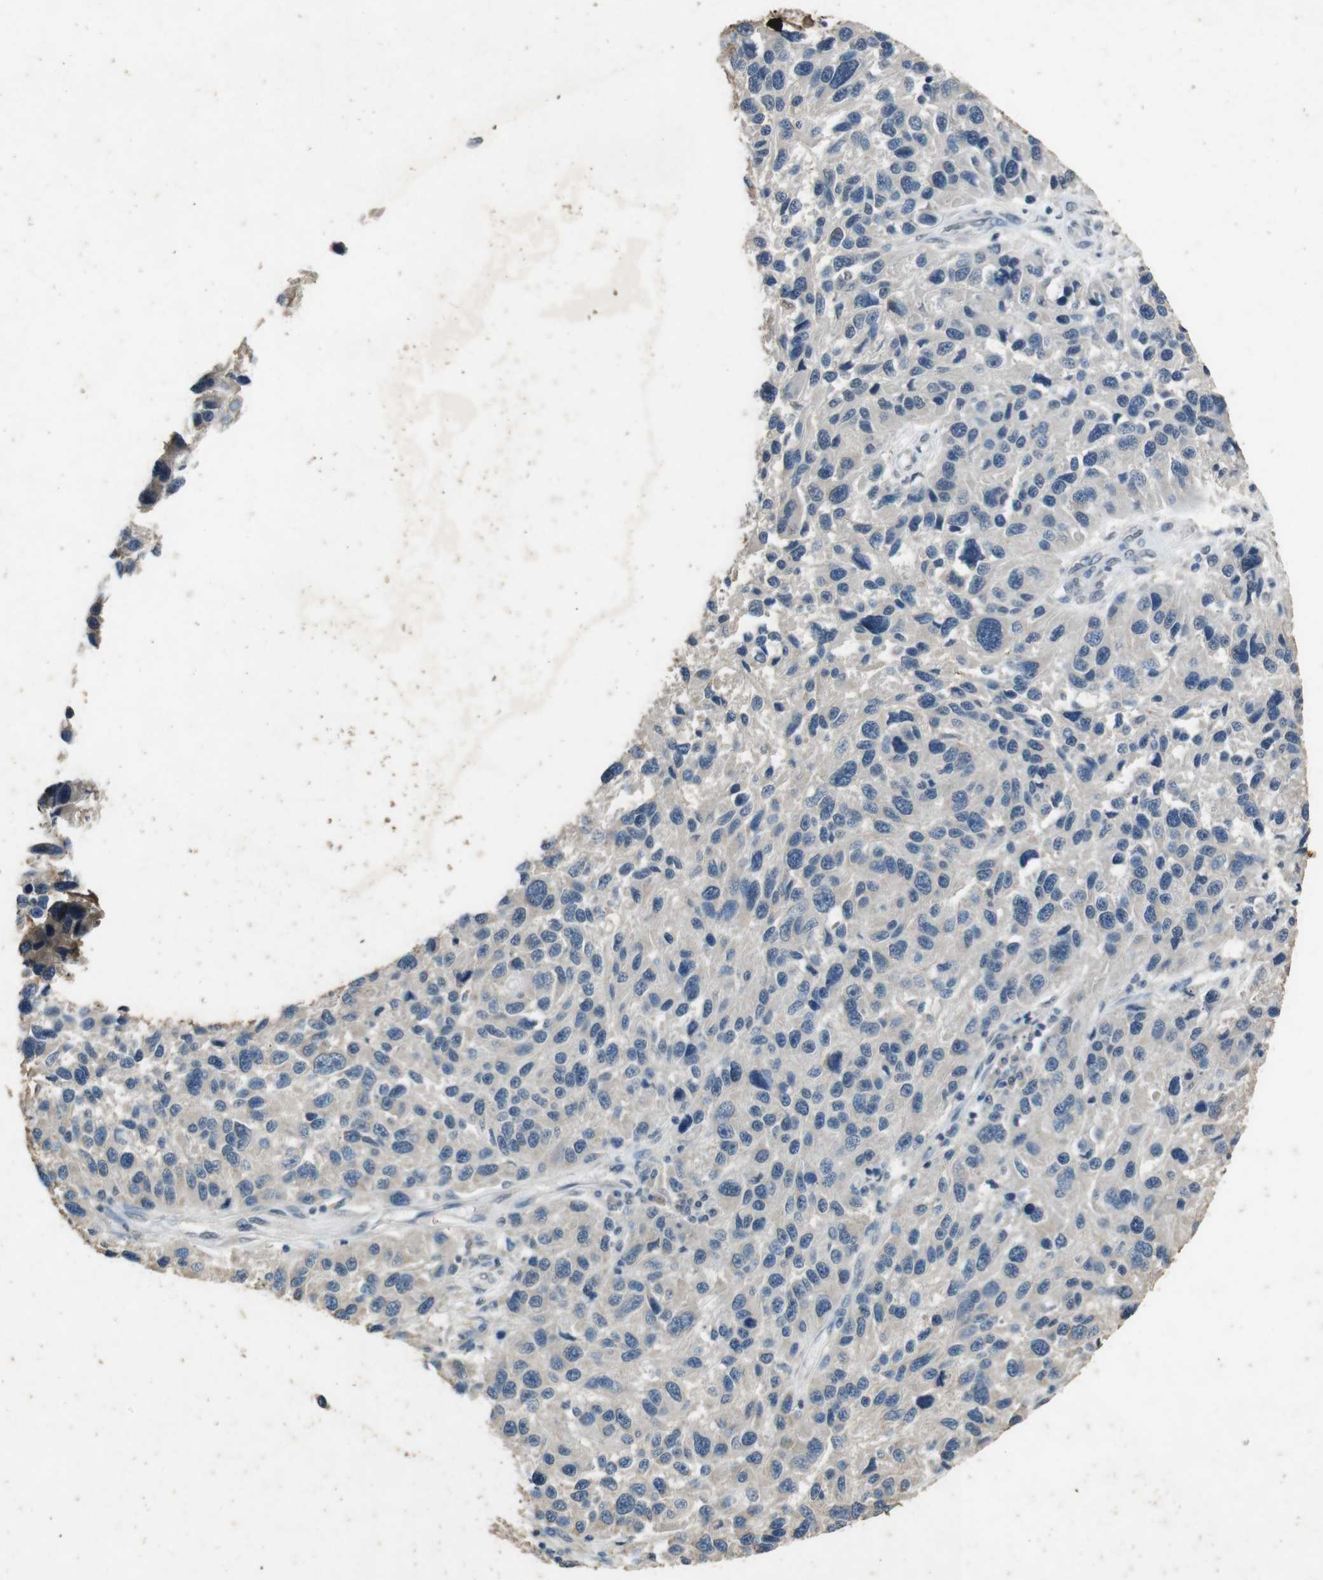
{"staining": {"intensity": "negative", "quantity": "none", "location": "none"}, "tissue": "melanoma", "cell_type": "Tumor cells", "image_type": "cancer", "snomed": [{"axis": "morphology", "description": "Malignant melanoma, NOS"}, {"axis": "topography", "description": "Skin"}], "caption": "DAB immunohistochemical staining of human melanoma exhibits no significant positivity in tumor cells.", "gene": "STBD1", "patient": {"sex": "male", "age": 53}}